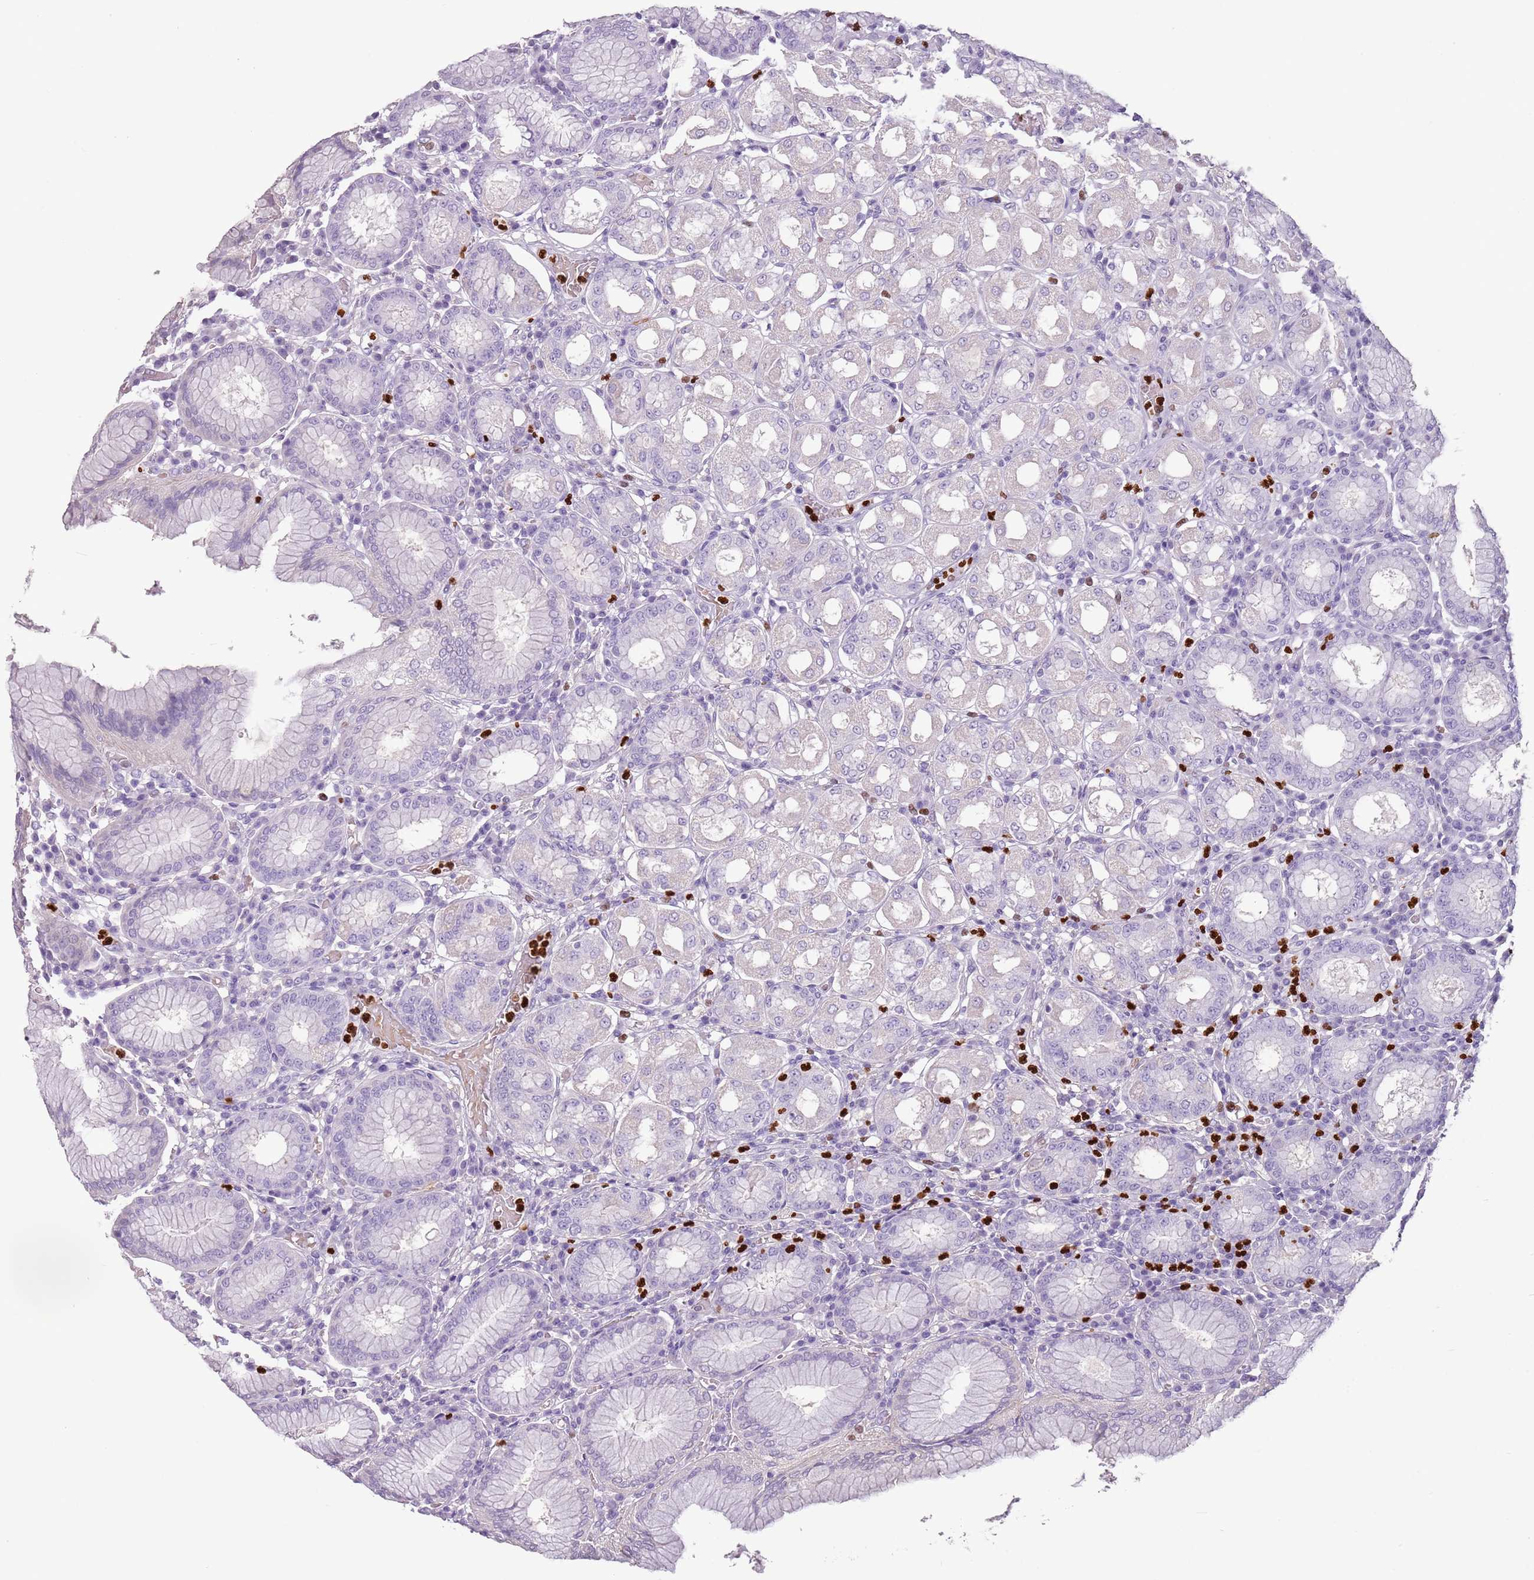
{"staining": {"intensity": "negative", "quantity": "none", "location": "none"}, "tissue": "stomach", "cell_type": "Glandular cells", "image_type": "normal", "snomed": [{"axis": "morphology", "description": "Normal tissue, NOS"}, {"axis": "topography", "description": "Stomach"}, {"axis": "topography", "description": "Stomach, lower"}], "caption": "An immunohistochemistry micrograph of benign stomach is shown. There is no staining in glandular cells of stomach. (DAB IHC, high magnification).", "gene": "CELF6", "patient": {"sex": "female", "age": 56}}